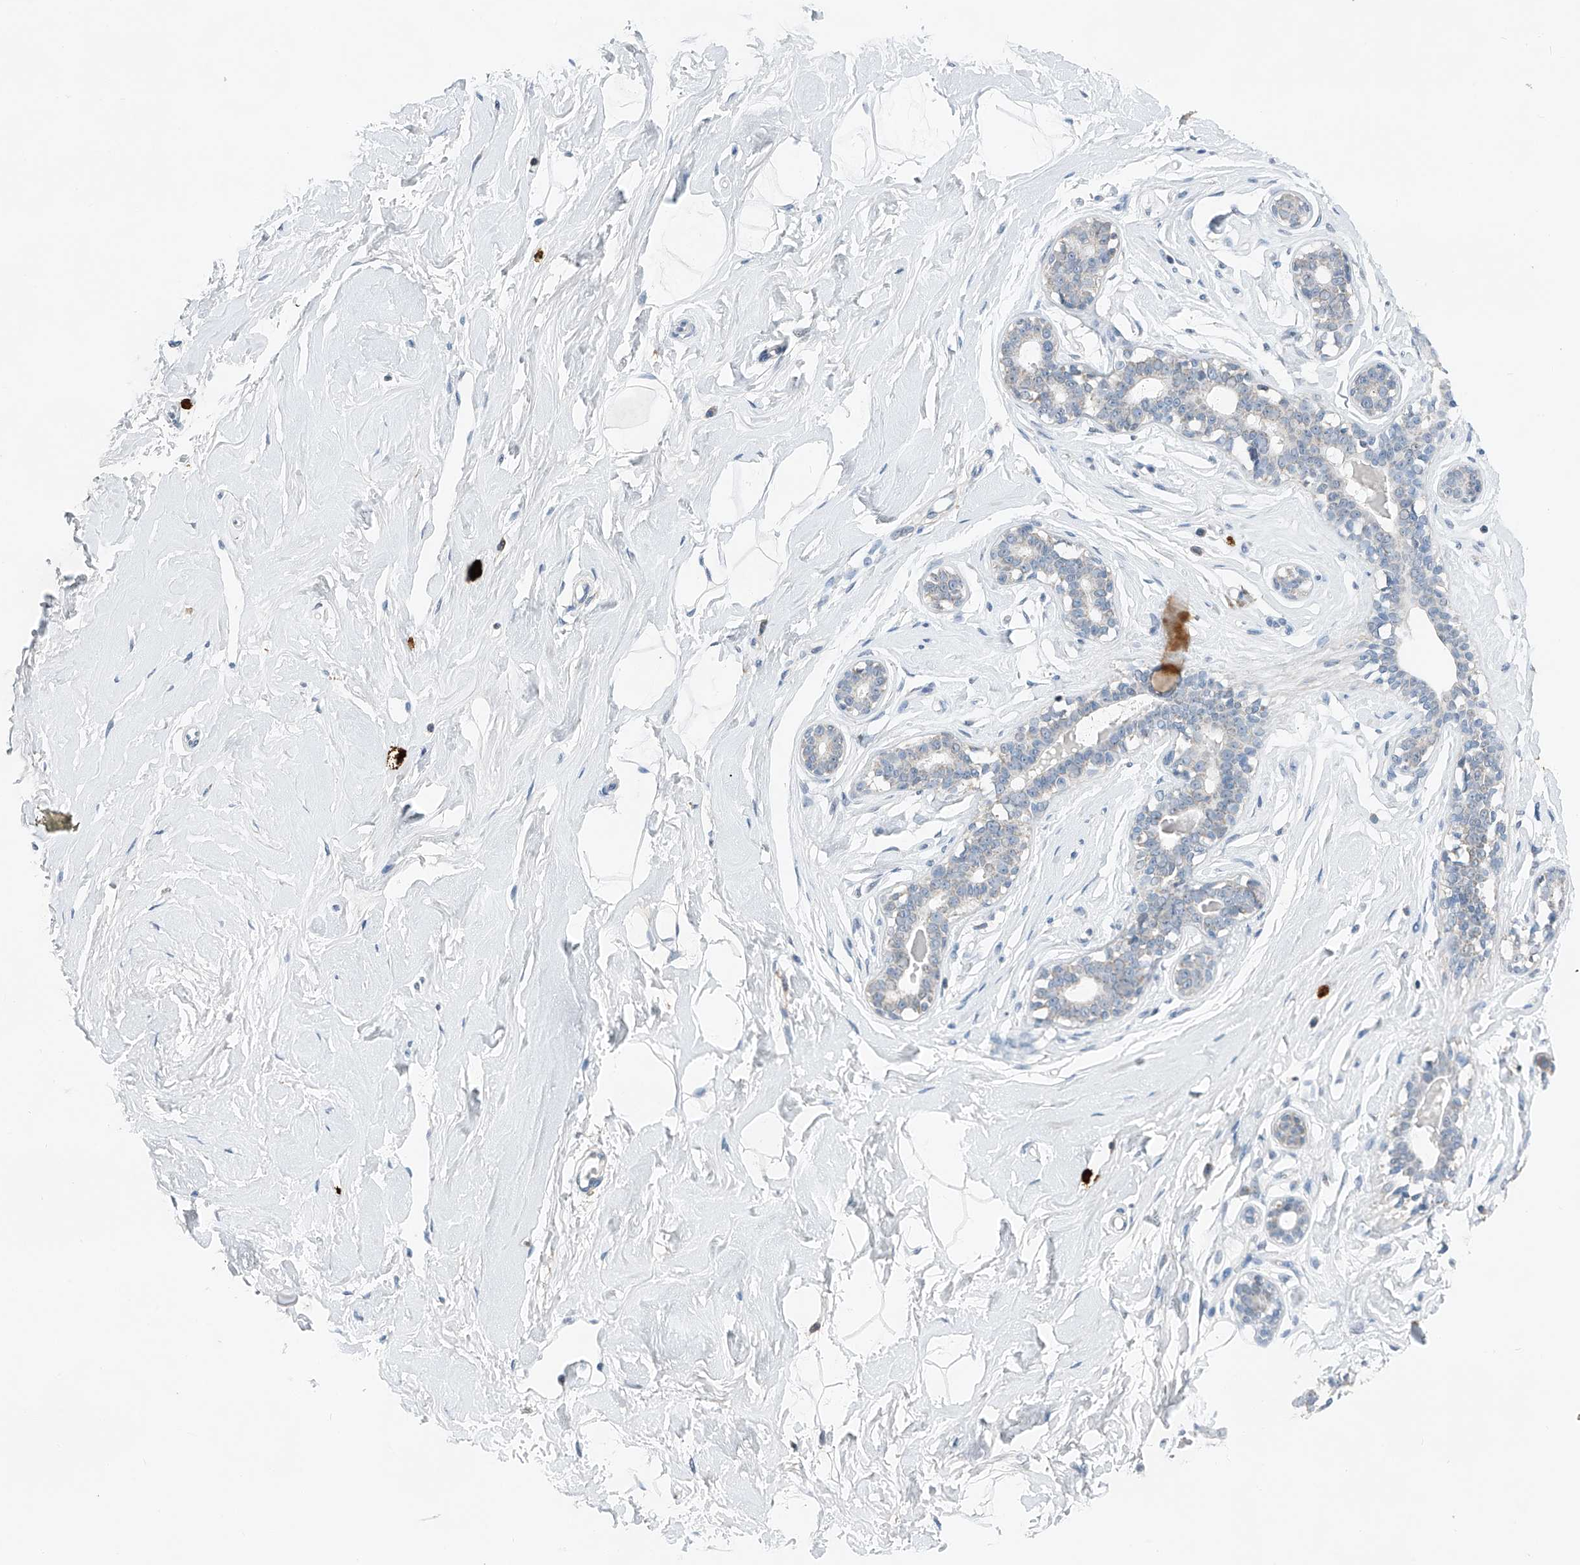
{"staining": {"intensity": "negative", "quantity": "none", "location": "none"}, "tissue": "breast", "cell_type": "Adipocytes", "image_type": "normal", "snomed": [{"axis": "morphology", "description": "Normal tissue, NOS"}, {"axis": "morphology", "description": "Adenoma, NOS"}, {"axis": "topography", "description": "Breast"}], "caption": "DAB (3,3'-diaminobenzidine) immunohistochemical staining of benign human breast displays no significant staining in adipocytes.", "gene": "KLF15", "patient": {"sex": "female", "age": 23}}